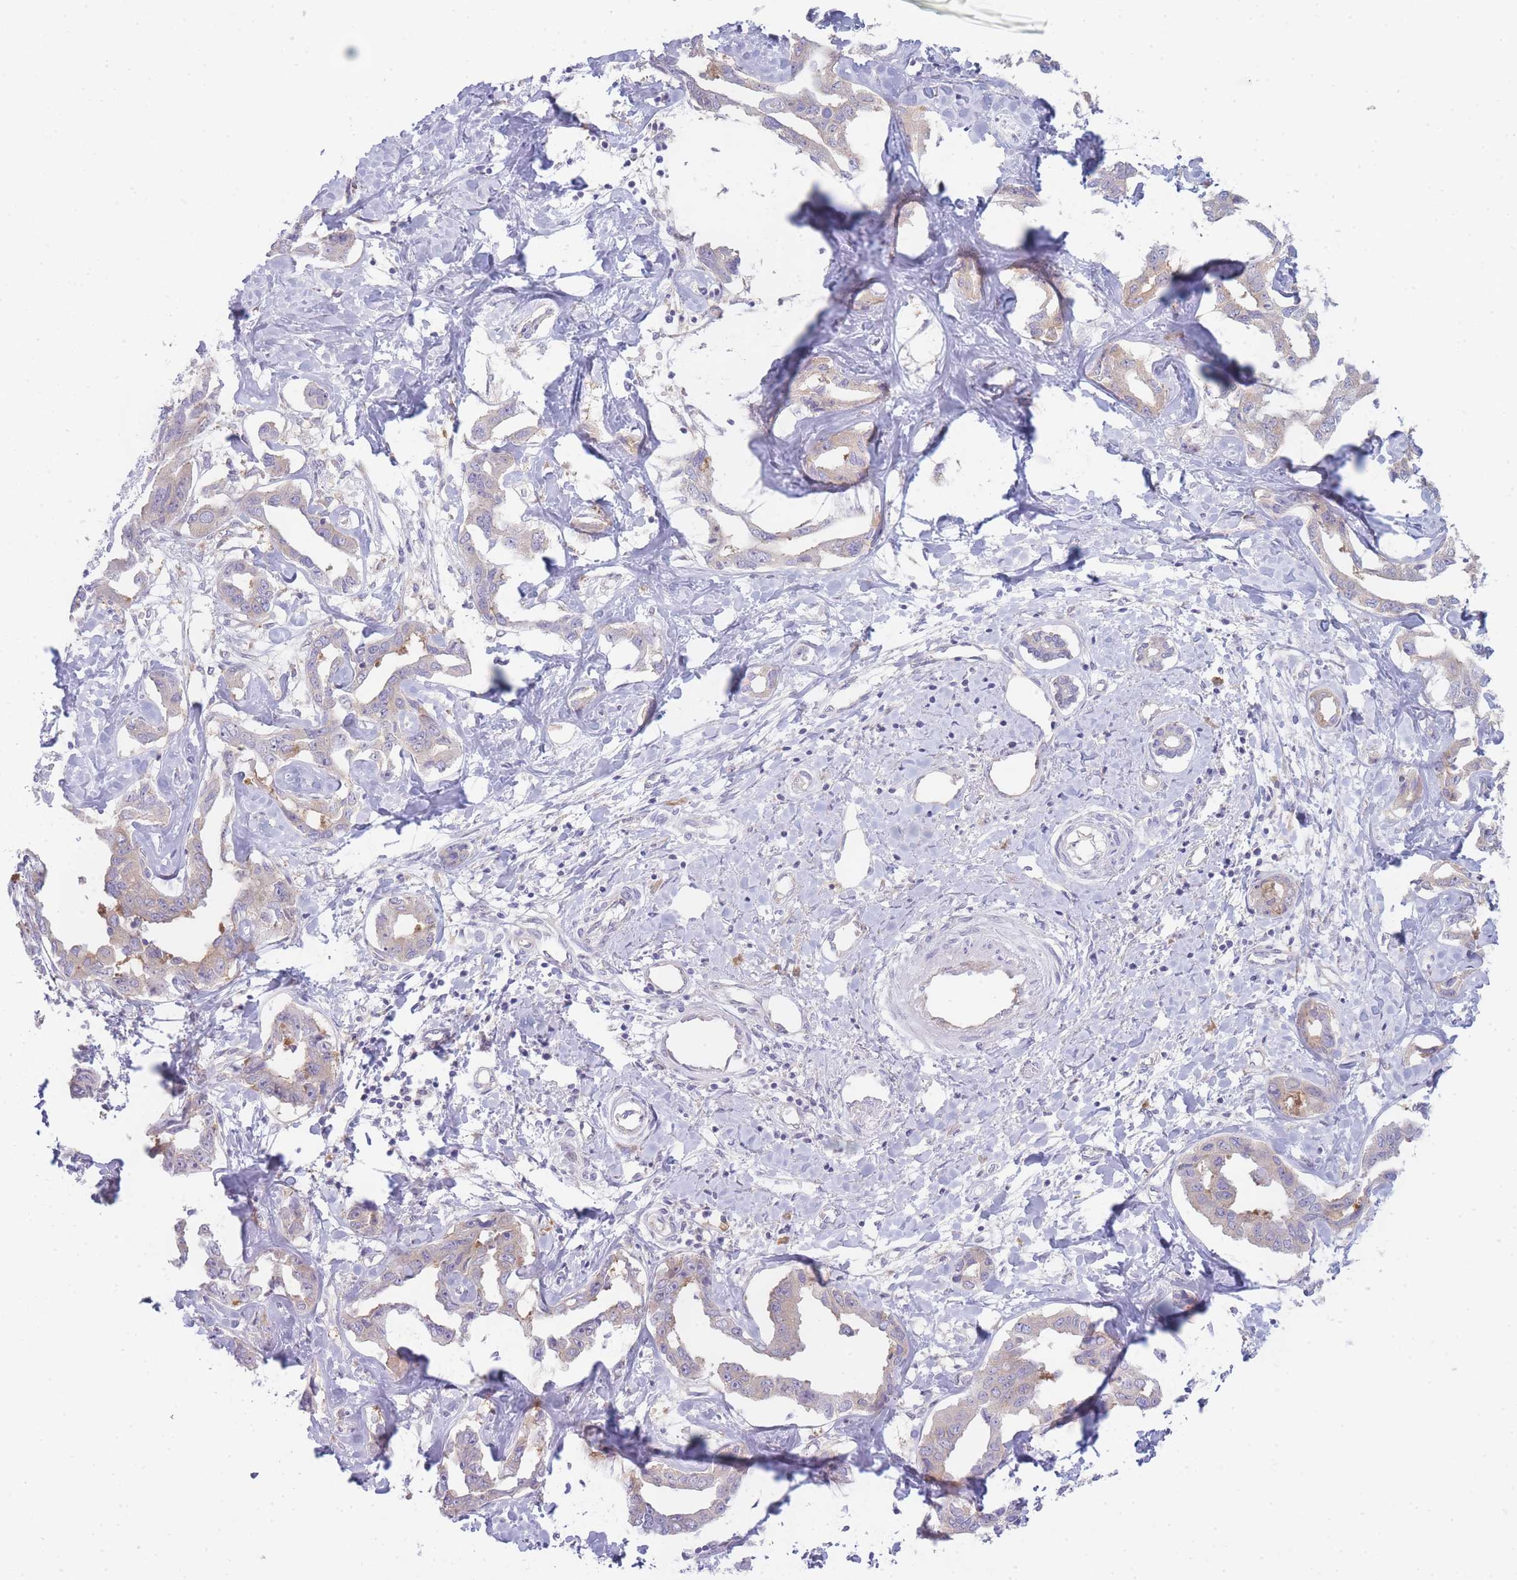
{"staining": {"intensity": "weak", "quantity": "<25%", "location": "cytoplasmic/membranous"}, "tissue": "liver cancer", "cell_type": "Tumor cells", "image_type": "cancer", "snomed": [{"axis": "morphology", "description": "Cholangiocarcinoma"}, {"axis": "topography", "description": "Liver"}], "caption": "The immunohistochemistry photomicrograph has no significant positivity in tumor cells of cholangiocarcinoma (liver) tissue. (DAB (3,3'-diaminobenzidine) immunohistochemistry (IHC) visualized using brightfield microscopy, high magnification).", "gene": "OR5L2", "patient": {"sex": "male", "age": 59}}